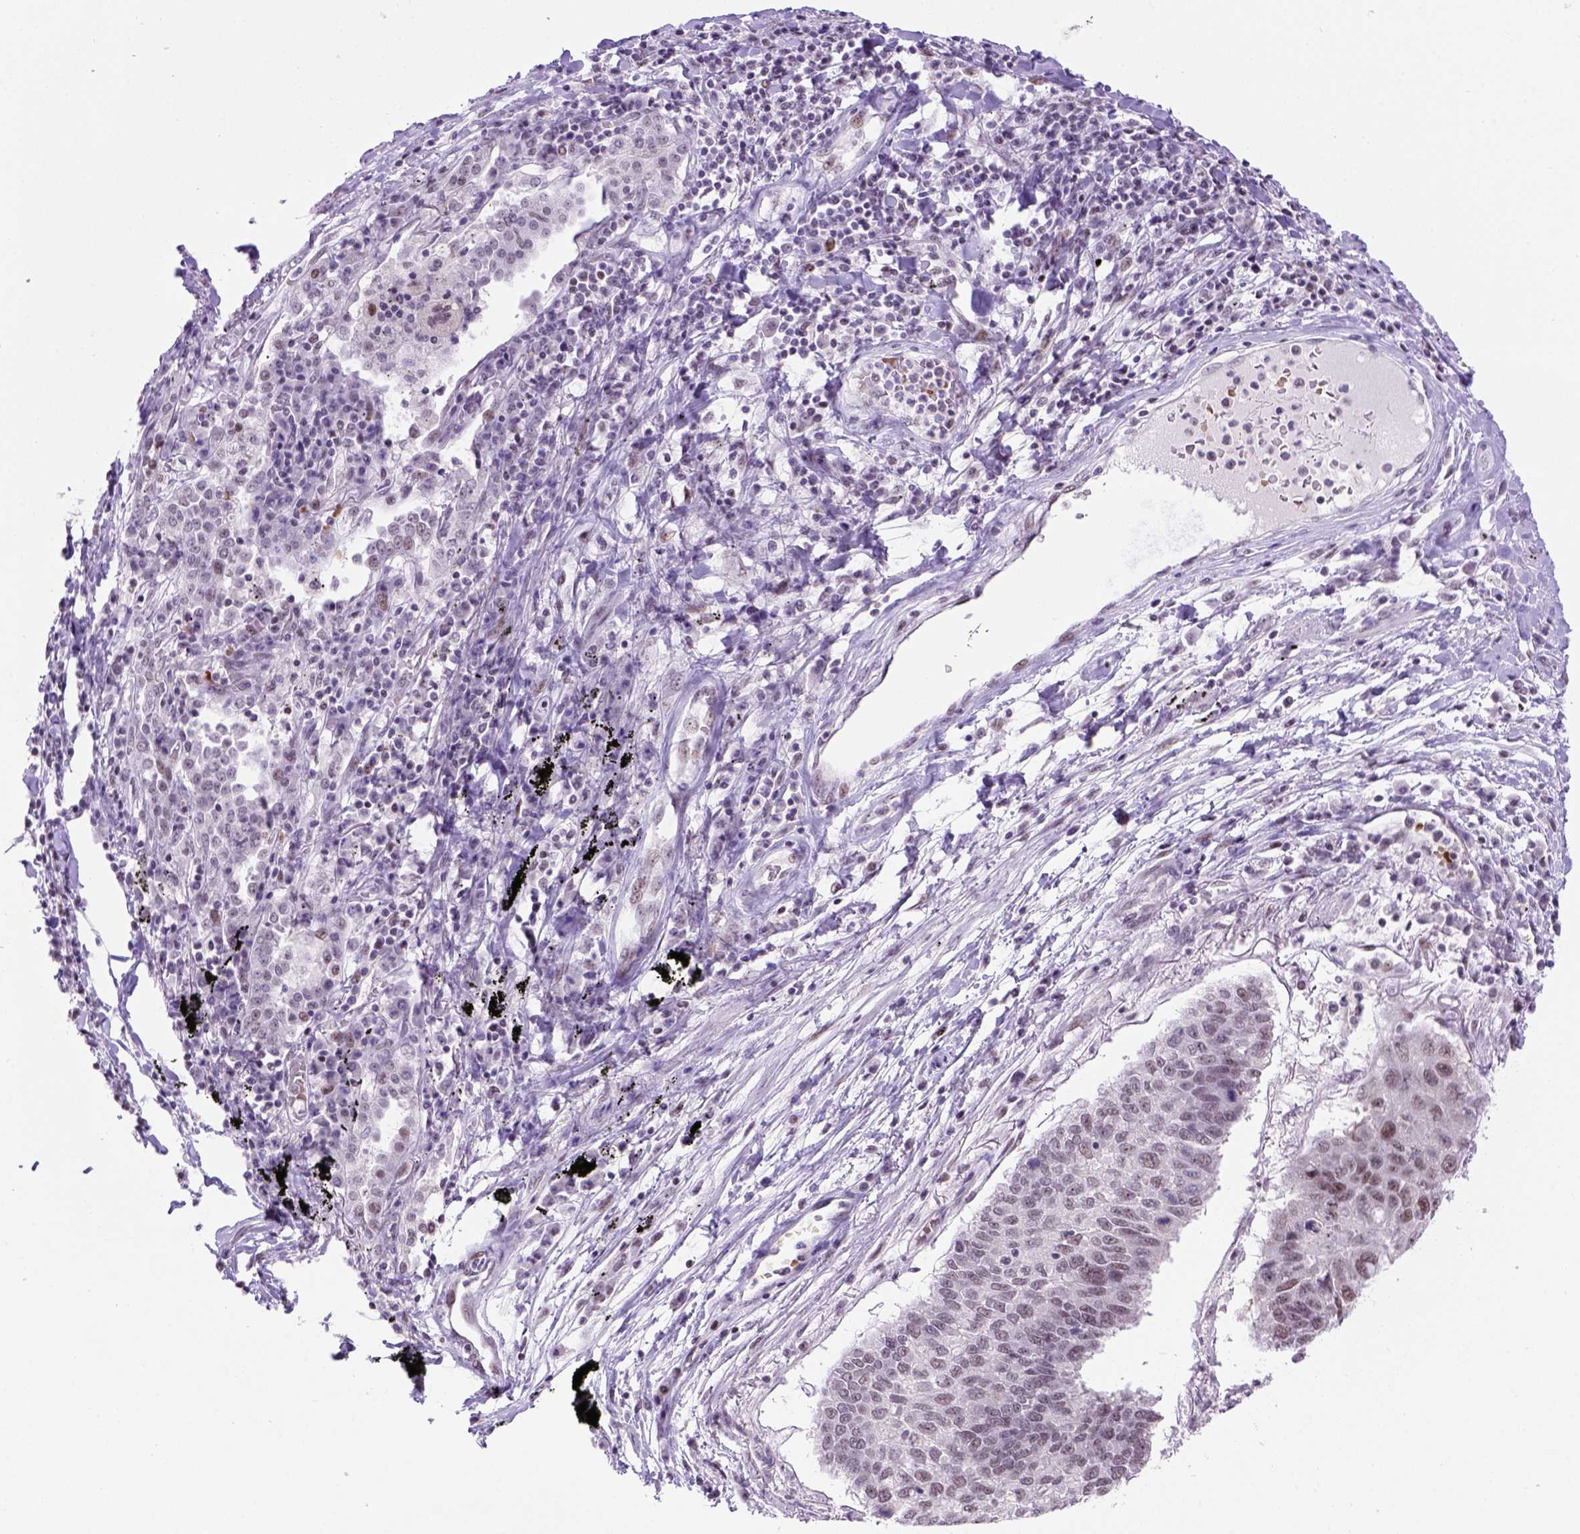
{"staining": {"intensity": "weak", "quantity": "25%-75%", "location": "nuclear"}, "tissue": "lung cancer", "cell_type": "Tumor cells", "image_type": "cancer", "snomed": [{"axis": "morphology", "description": "Squamous cell carcinoma, NOS"}, {"axis": "topography", "description": "Lung"}], "caption": "Lung cancer (squamous cell carcinoma) stained with immunohistochemistry exhibits weak nuclear expression in about 25%-75% of tumor cells. Immunohistochemistry stains the protein of interest in brown and the nuclei are stained blue.", "gene": "TBPL1", "patient": {"sex": "male", "age": 73}}